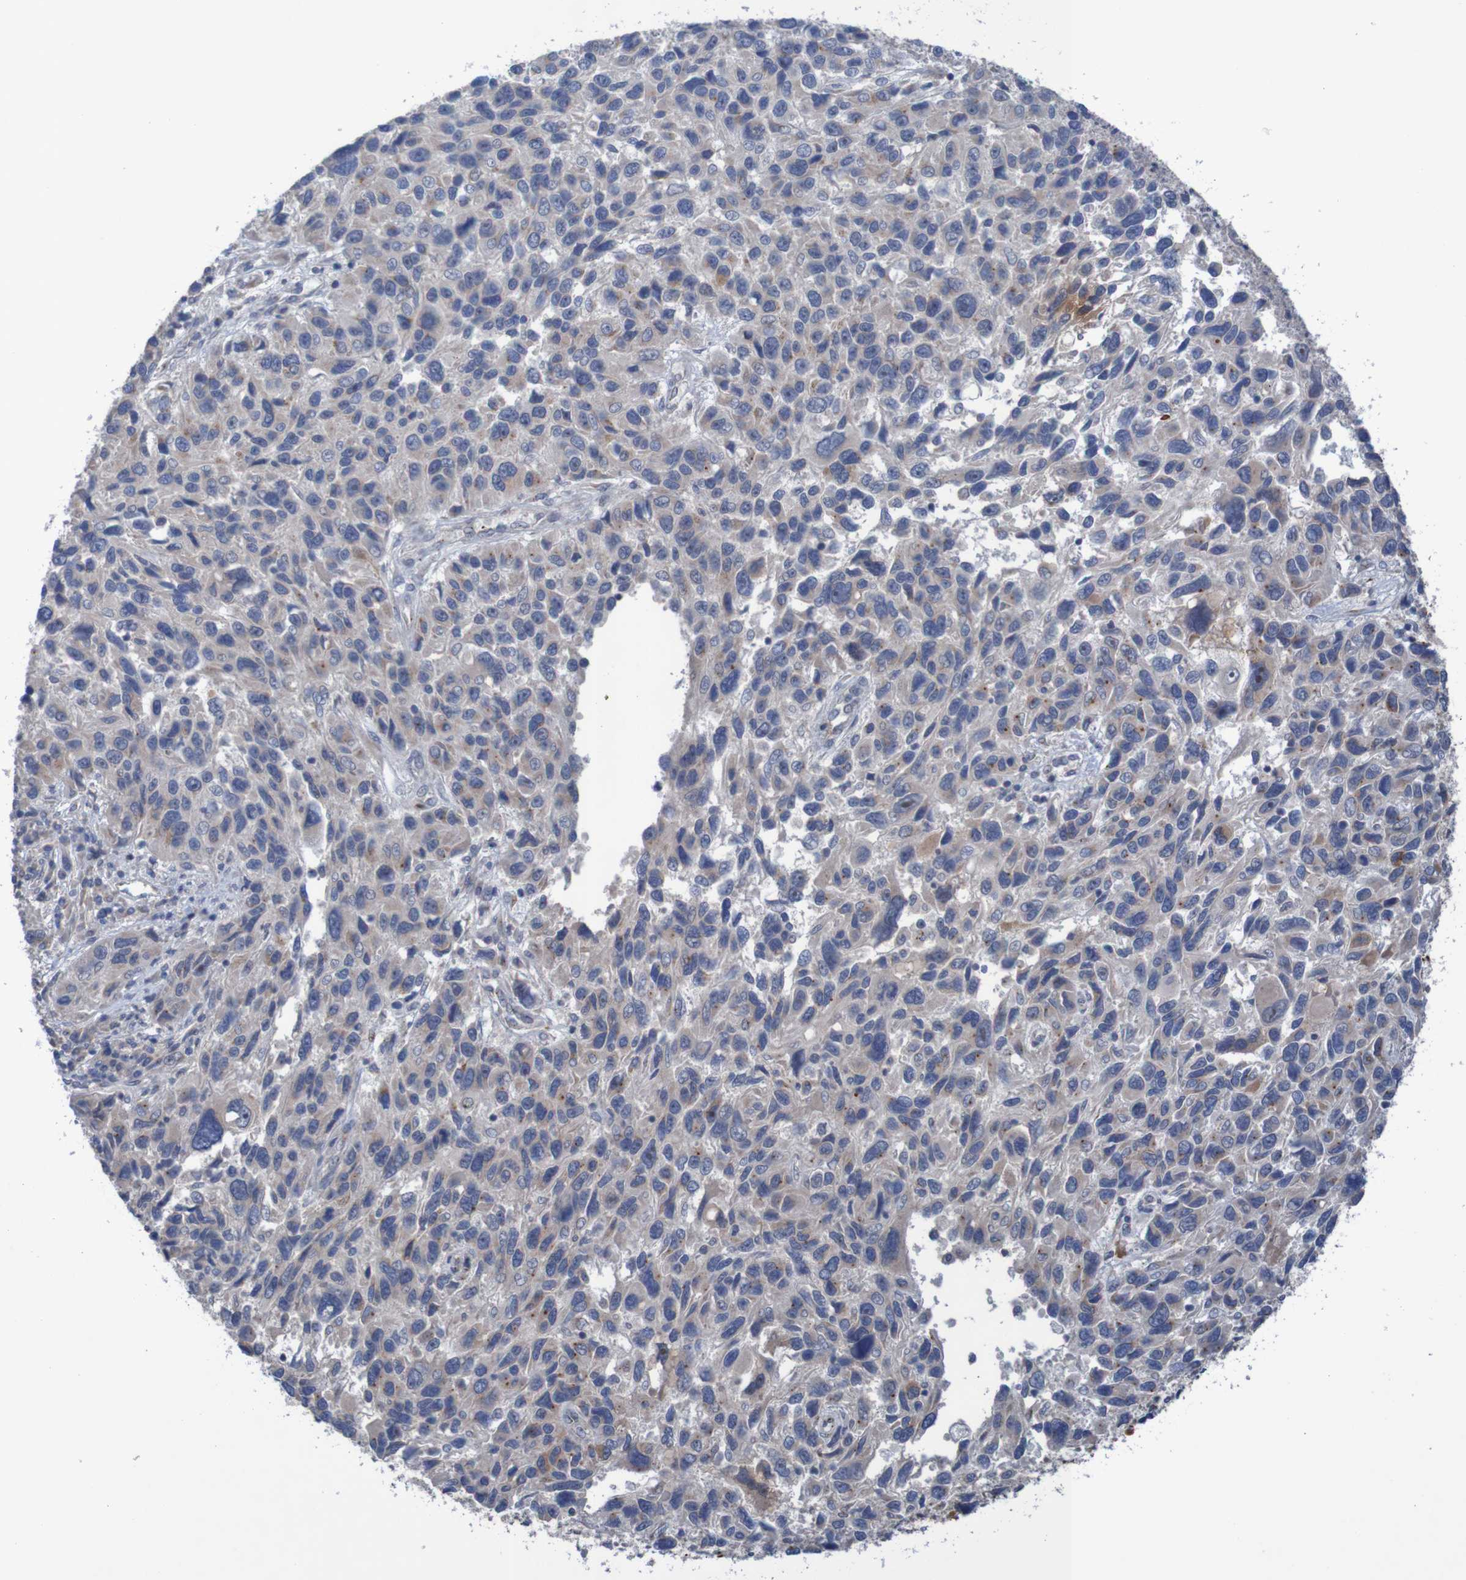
{"staining": {"intensity": "weak", "quantity": ">75%", "location": "cytoplasmic/membranous"}, "tissue": "melanoma", "cell_type": "Tumor cells", "image_type": "cancer", "snomed": [{"axis": "morphology", "description": "Malignant melanoma, NOS"}, {"axis": "topography", "description": "Skin"}], "caption": "A brown stain highlights weak cytoplasmic/membranous positivity of a protein in melanoma tumor cells. (DAB (3,3'-diaminobenzidine) IHC with brightfield microscopy, high magnification).", "gene": "ANGPT4", "patient": {"sex": "male", "age": 53}}